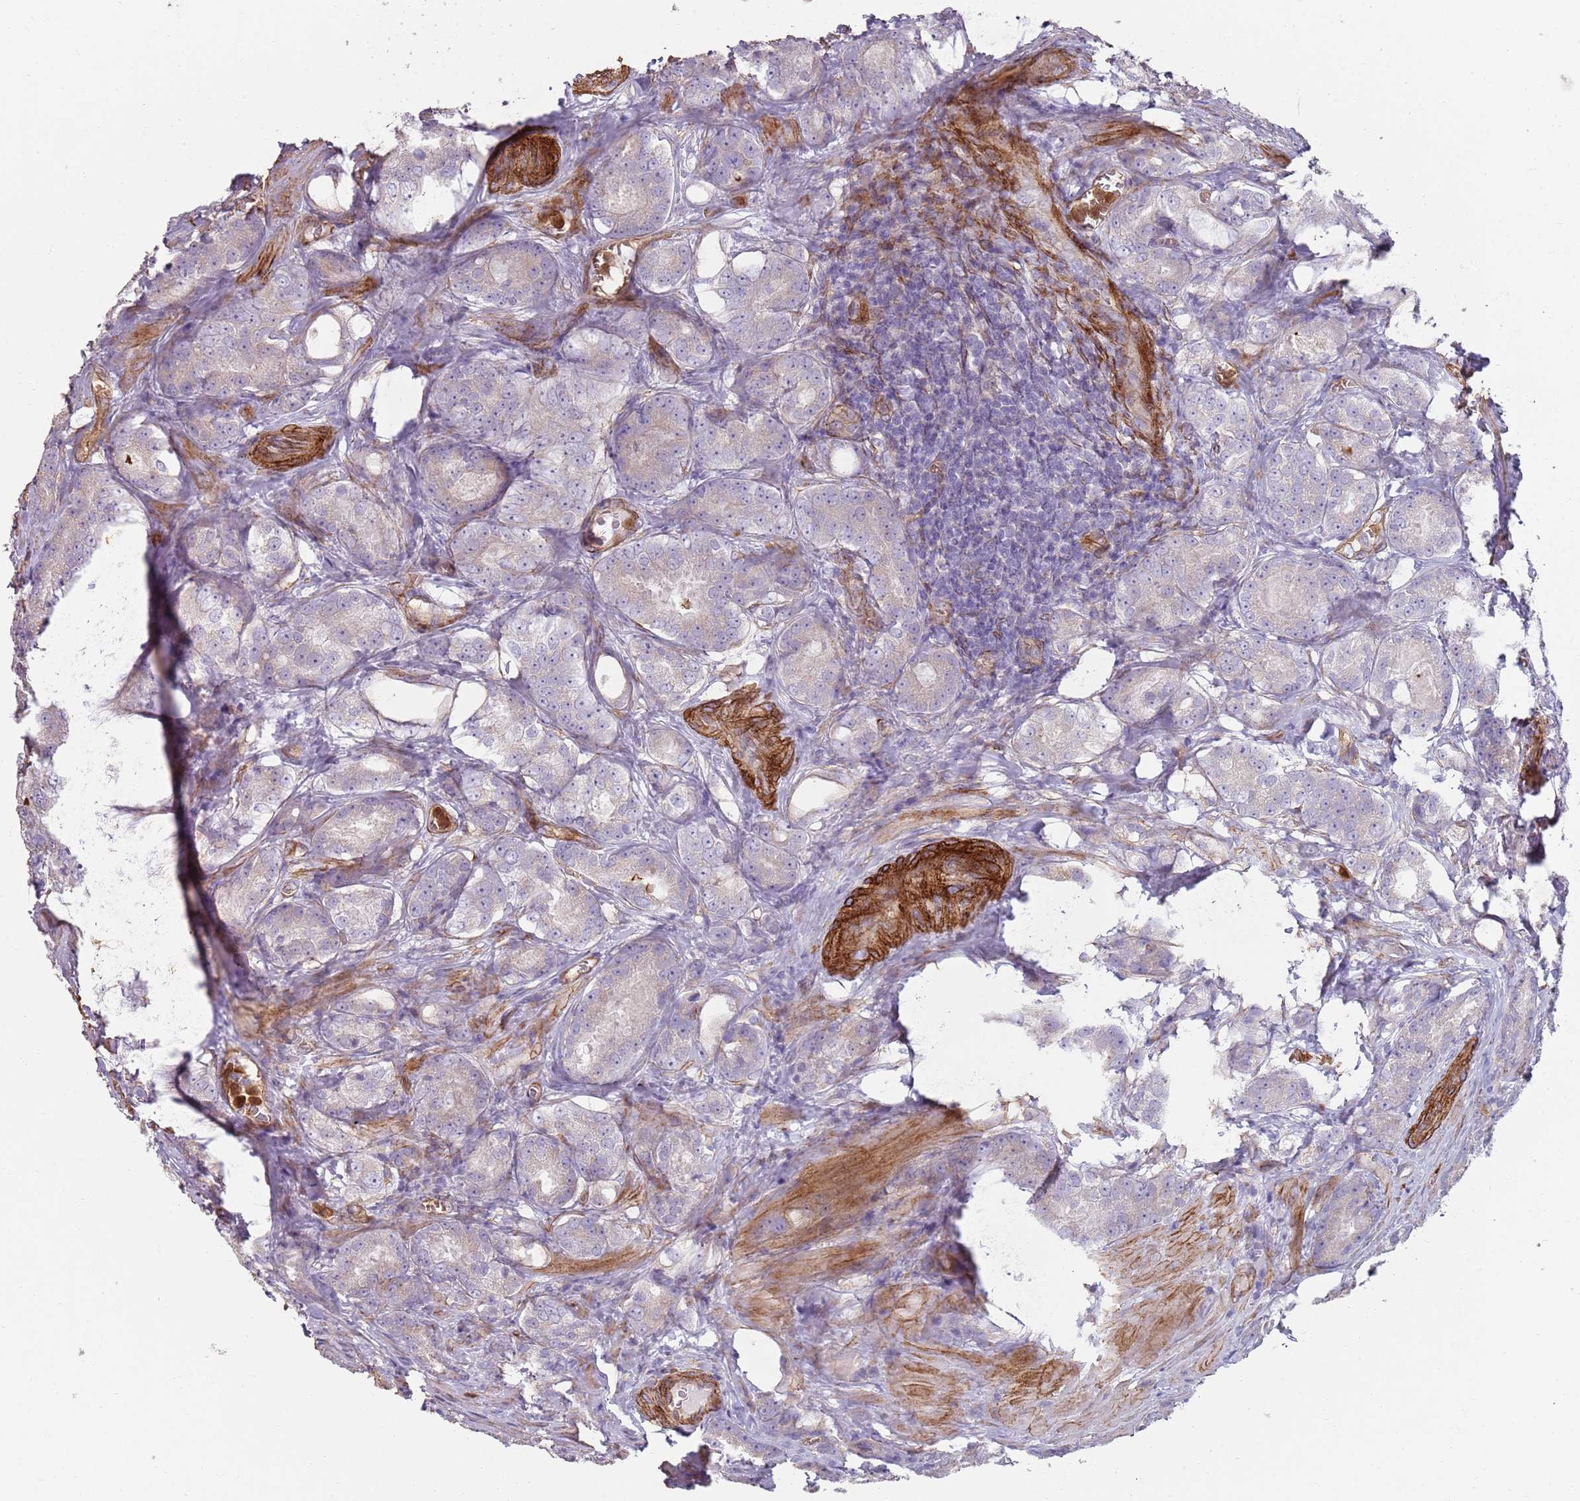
{"staining": {"intensity": "weak", "quantity": "<25%", "location": "cytoplasmic/membranous"}, "tissue": "prostate cancer", "cell_type": "Tumor cells", "image_type": "cancer", "snomed": [{"axis": "morphology", "description": "Adenocarcinoma, Low grade"}, {"axis": "topography", "description": "Prostate"}], "caption": "Photomicrograph shows no protein expression in tumor cells of low-grade adenocarcinoma (prostate) tissue.", "gene": "PHLPP2", "patient": {"sex": "male", "age": 68}}